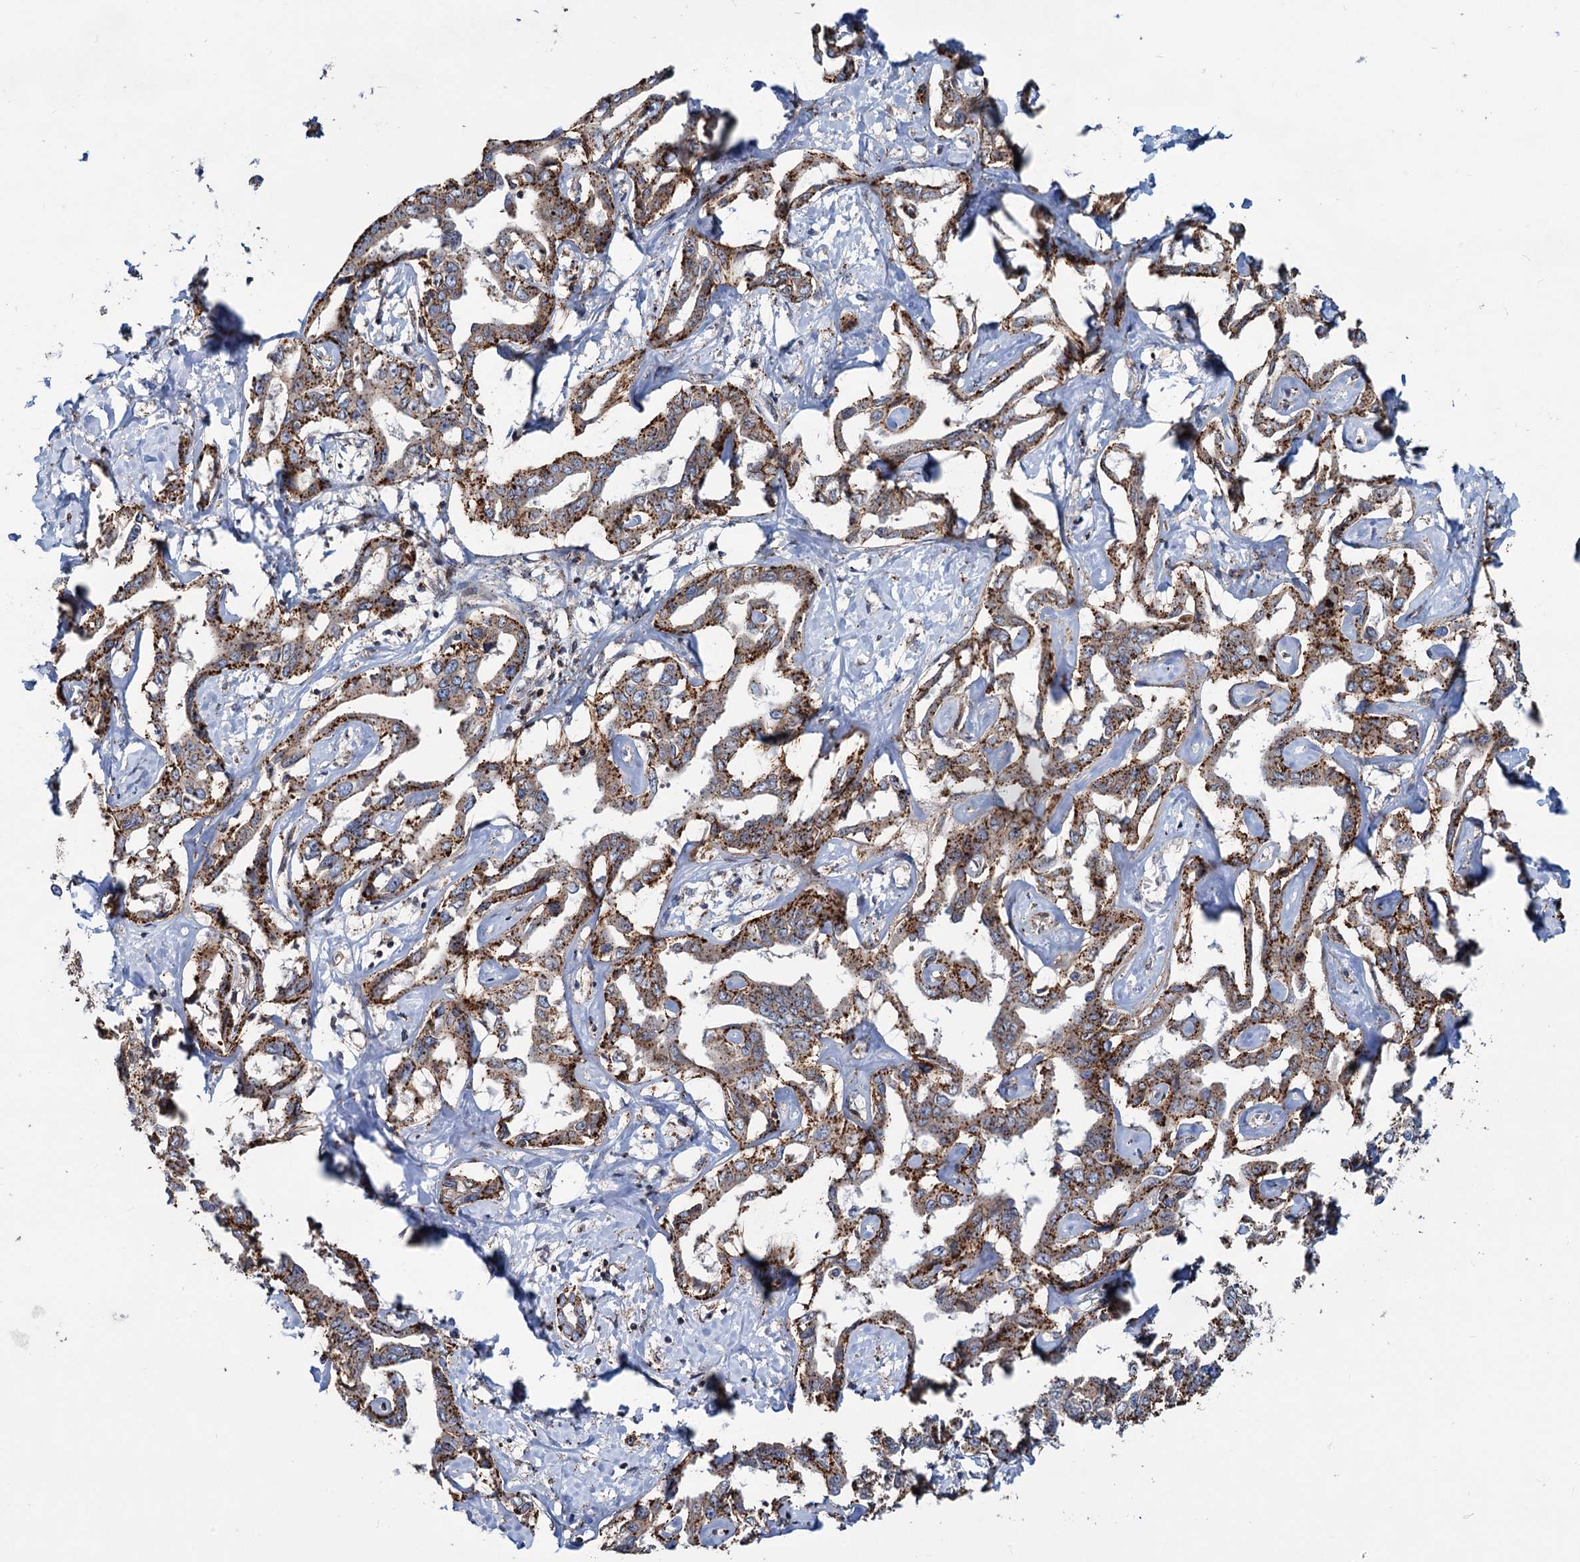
{"staining": {"intensity": "strong", "quantity": ">75%", "location": "cytoplasmic/membranous"}, "tissue": "liver cancer", "cell_type": "Tumor cells", "image_type": "cancer", "snomed": [{"axis": "morphology", "description": "Cholangiocarcinoma"}, {"axis": "topography", "description": "Liver"}], "caption": "Protein staining of liver cancer (cholangiocarcinoma) tissue displays strong cytoplasmic/membranous expression in about >75% of tumor cells.", "gene": "PSEN1", "patient": {"sex": "male", "age": 59}}